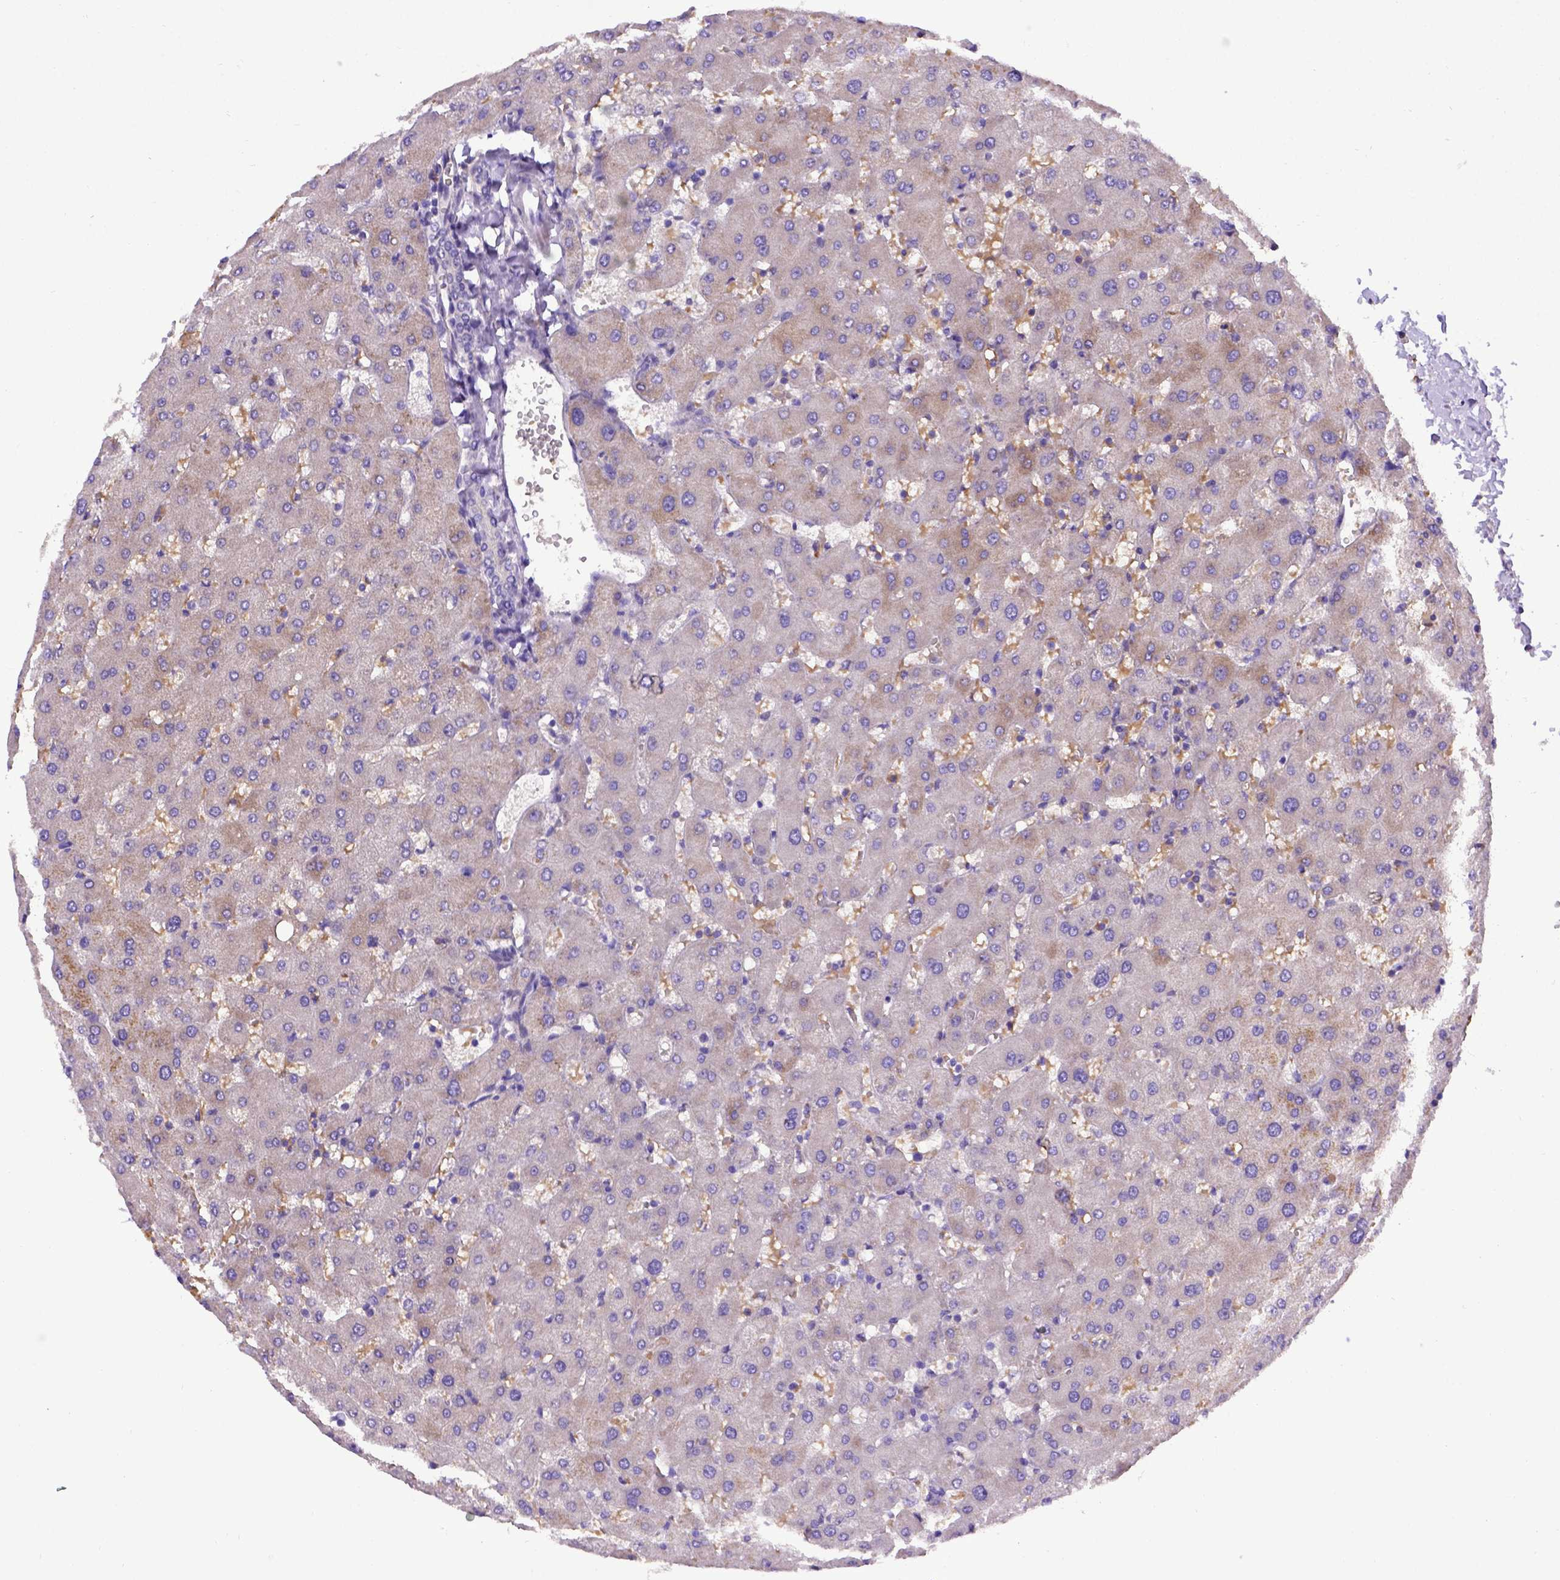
{"staining": {"intensity": "negative", "quantity": "none", "location": "none"}, "tissue": "liver", "cell_type": "Cholangiocytes", "image_type": "normal", "snomed": [{"axis": "morphology", "description": "Normal tissue, NOS"}, {"axis": "topography", "description": "Liver"}], "caption": "An IHC histopathology image of normal liver is shown. There is no staining in cholangiocytes of liver. Nuclei are stained in blue.", "gene": "ADAM12", "patient": {"sex": "female", "age": 63}}